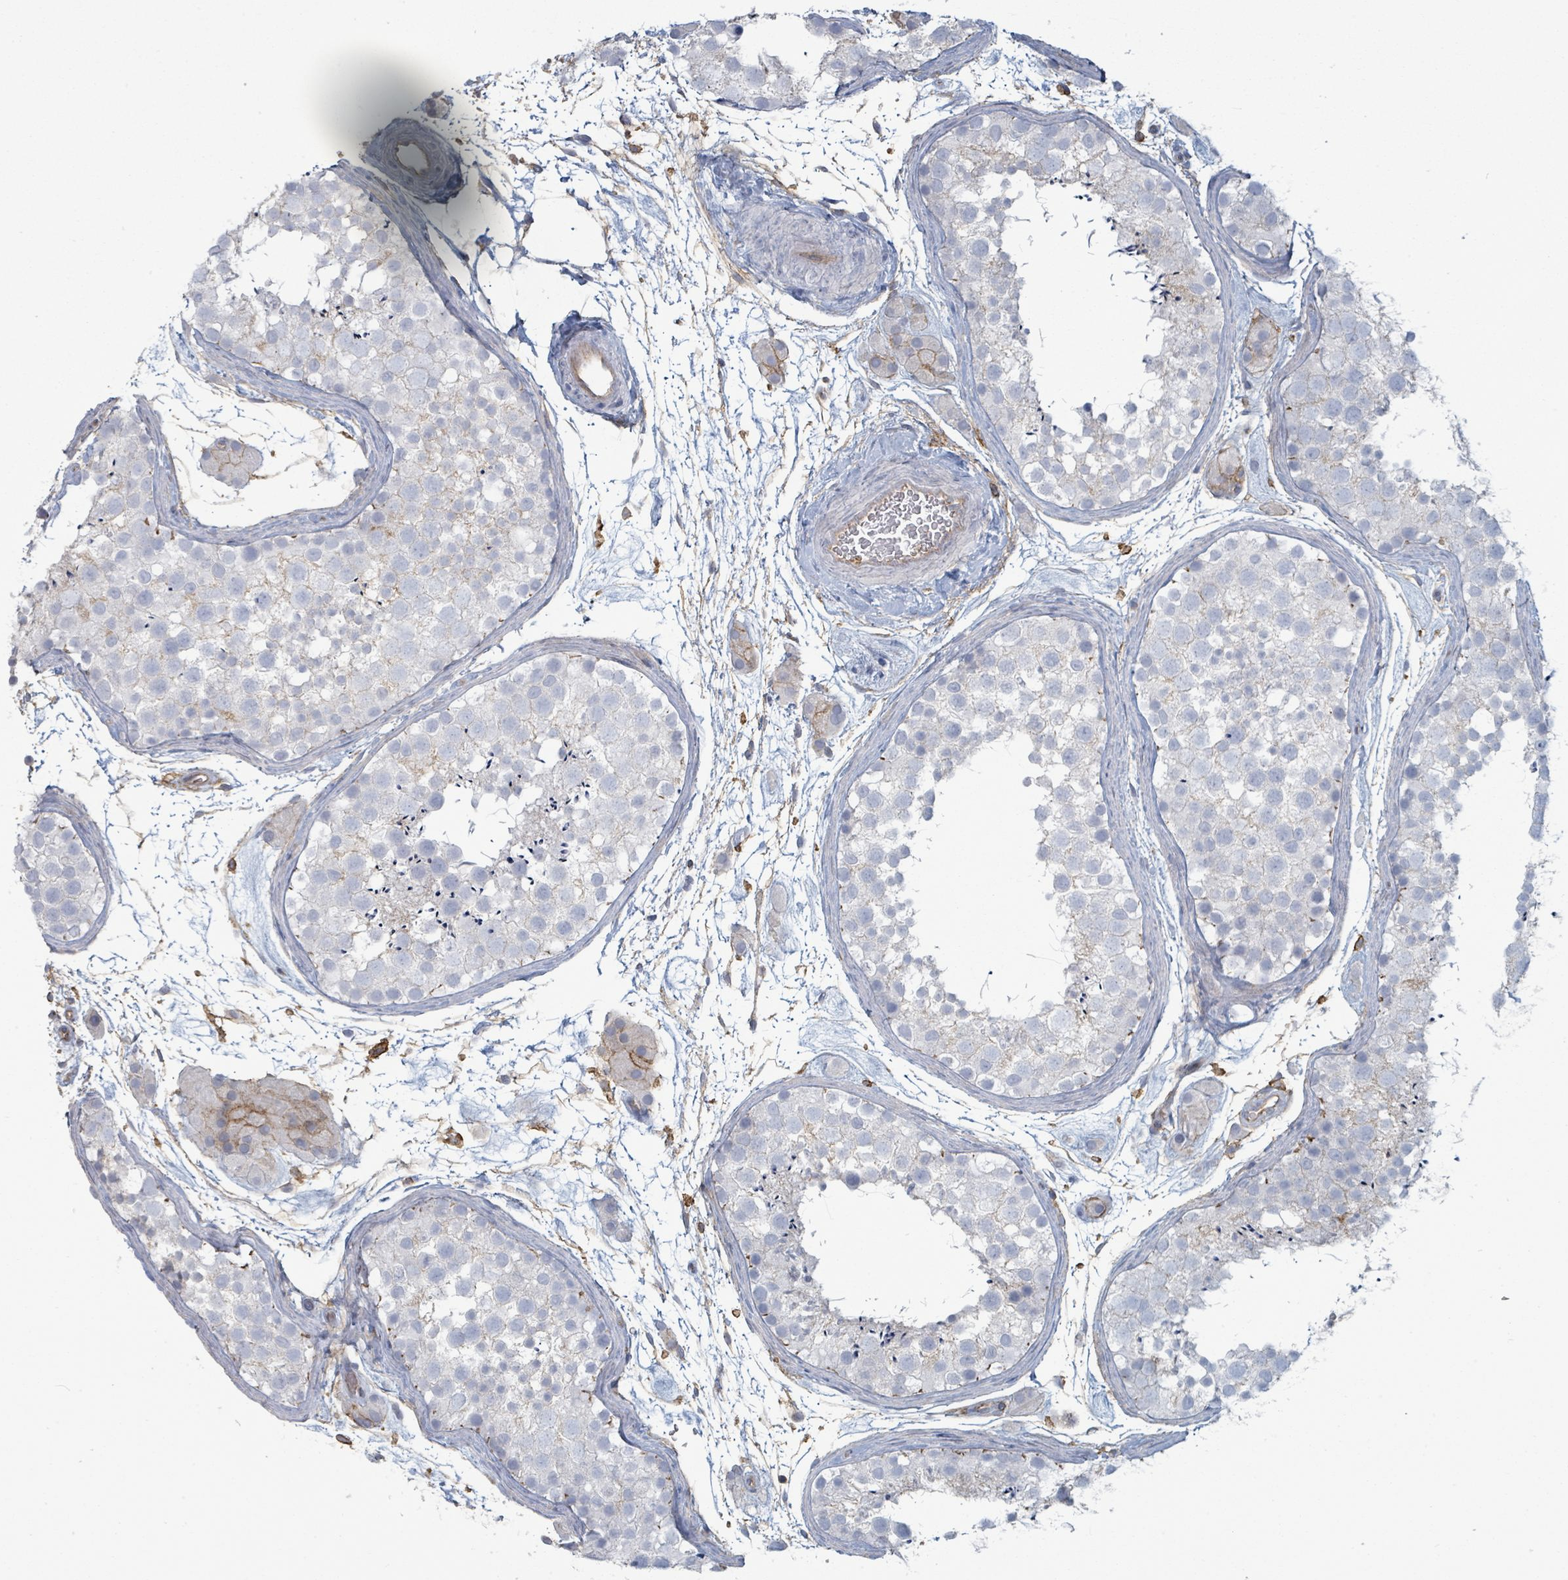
{"staining": {"intensity": "negative", "quantity": "none", "location": "none"}, "tissue": "testis", "cell_type": "Cells in seminiferous ducts", "image_type": "normal", "snomed": [{"axis": "morphology", "description": "Normal tissue, NOS"}, {"axis": "topography", "description": "Testis"}], "caption": "This is an IHC image of unremarkable human testis. There is no positivity in cells in seminiferous ducts.", "gene": "TNFRSF14", "patient": {"sex": "male", "age": 41}}